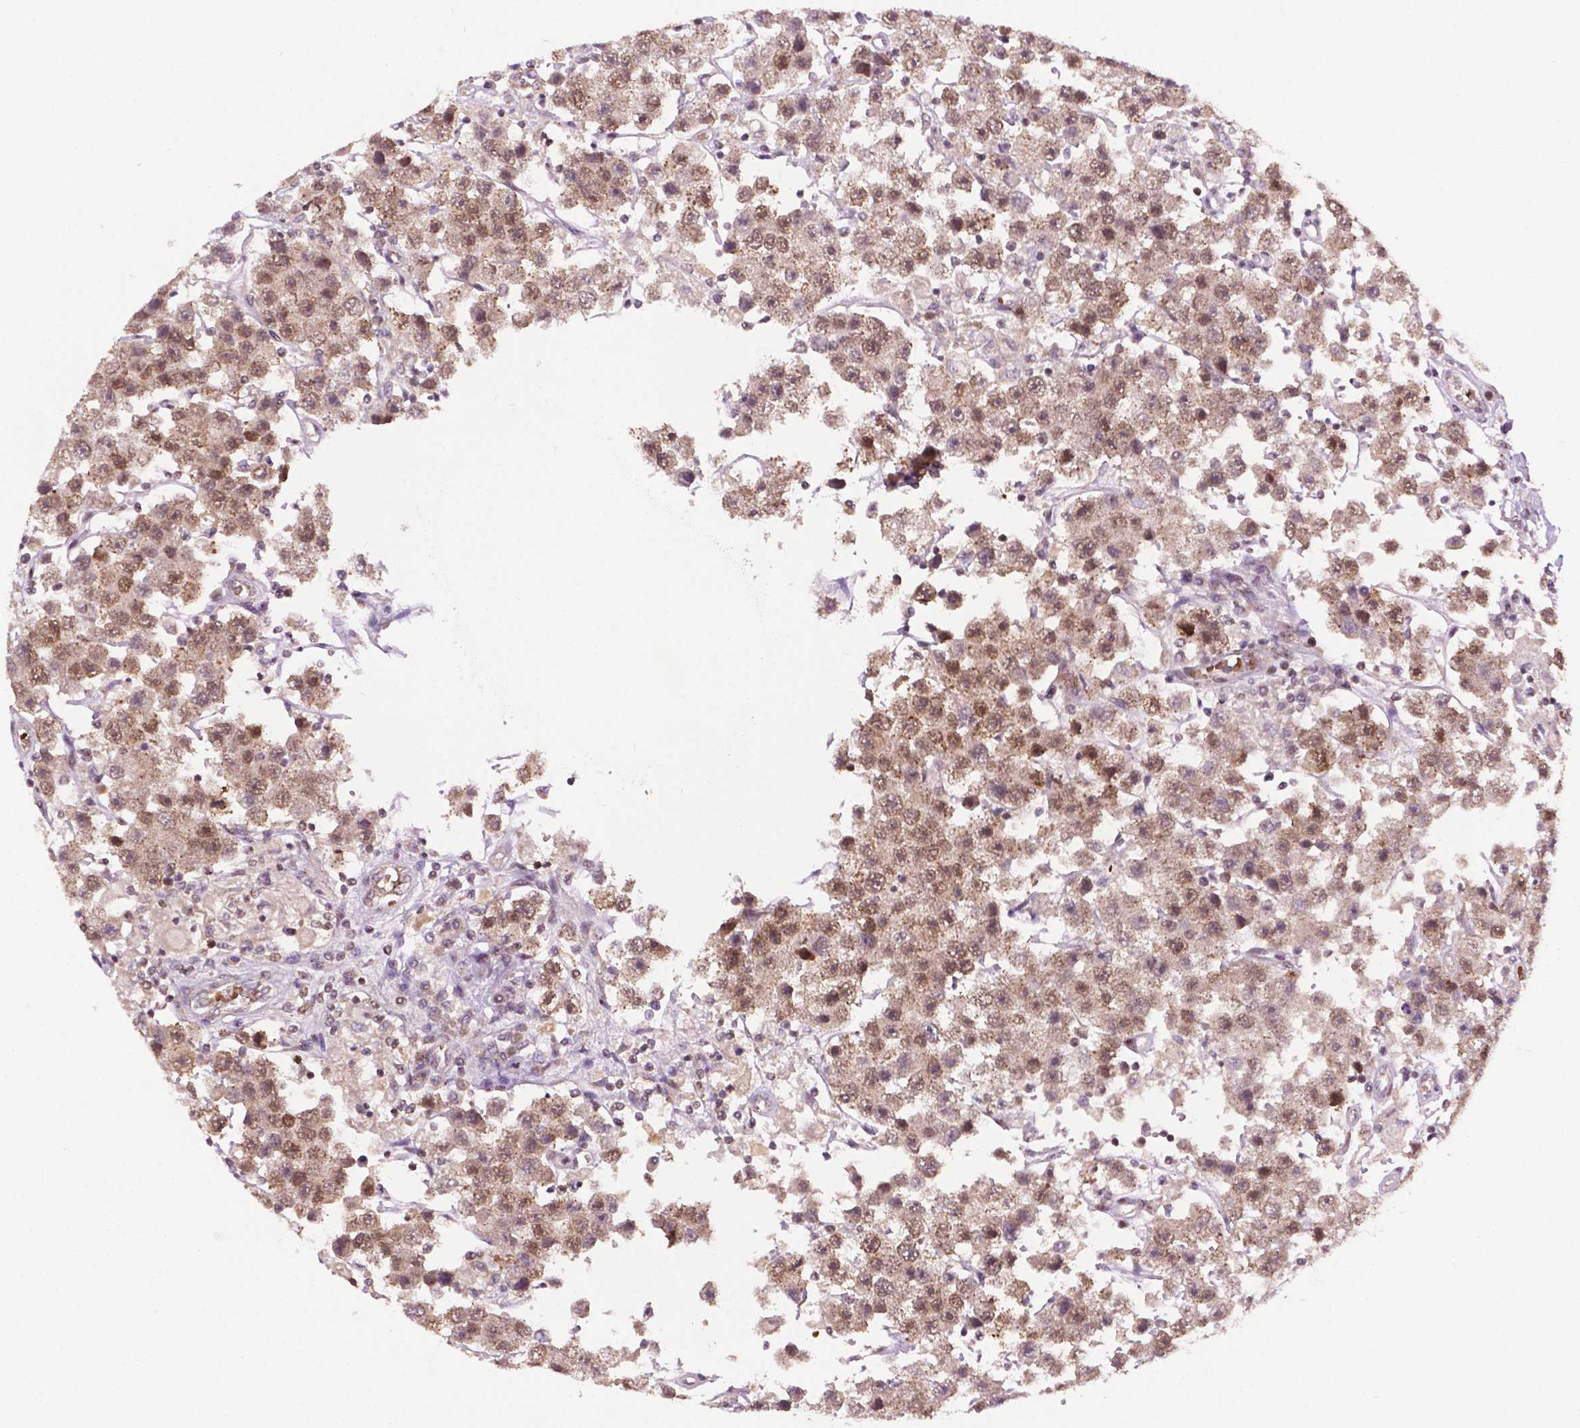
{"staining": {"intensity": "moderate", "quantity": ">75%", "location": "nuclear"}, "tissue": "testis cancer", "cell_type": "Tumor cells", "image_type": "cancer", "snomed": [{"axis": "morphology", "description": "Seminoma, NOS"}, {"axis": "topography", "description": "Testis"}], "caption": "A high-resolution histopathology image shows IHC staining of testis cancer, which displays moderate nuclear positivity in approximately >75% of tumor cells.", "gene": "ZNF41", "patient": {"sex": "male", "age": 45}}